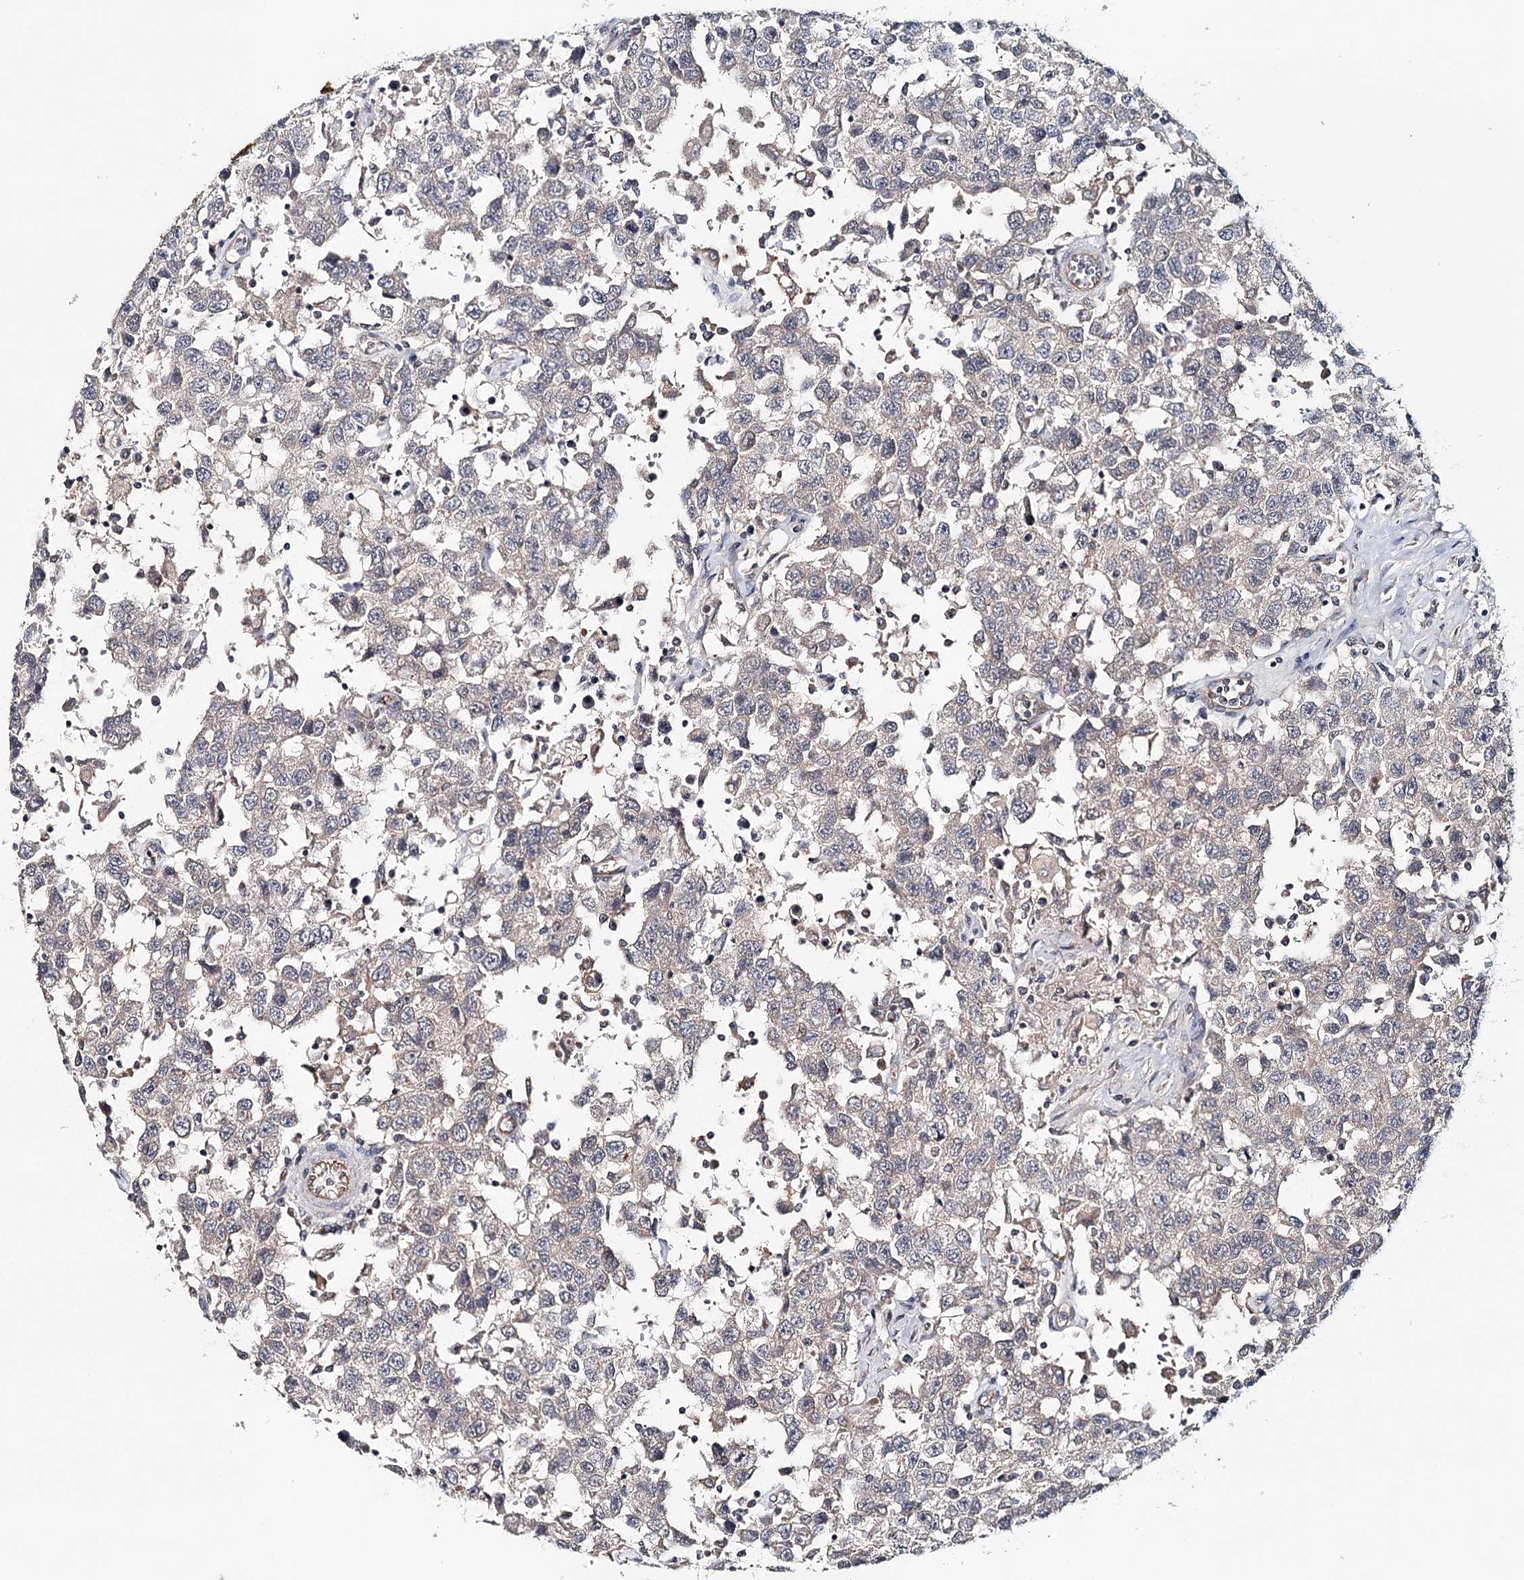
{"staining": {"intensity": "weak", "quantity": "25%-75%", "location": "cytoplasmic/membranous"}, "tissue": "testis cancer", "cell_type": "Tumor cells", "image_type": "cancer", "snomed": [{"axis": "morphology", "description": "Seminoma, NOS"}, {"axis": "topography", "description": "Testis"}], "caption": "Protein staining shows weak cytoplasmic/membranous expression in about 25%-75% of tumor cells in seminoma (testis). (brown staining indicates protein expression, while blue staining denotes nuclei).", "gene": "SYNPO", "patient": {"sex": "male", "age": 41}}